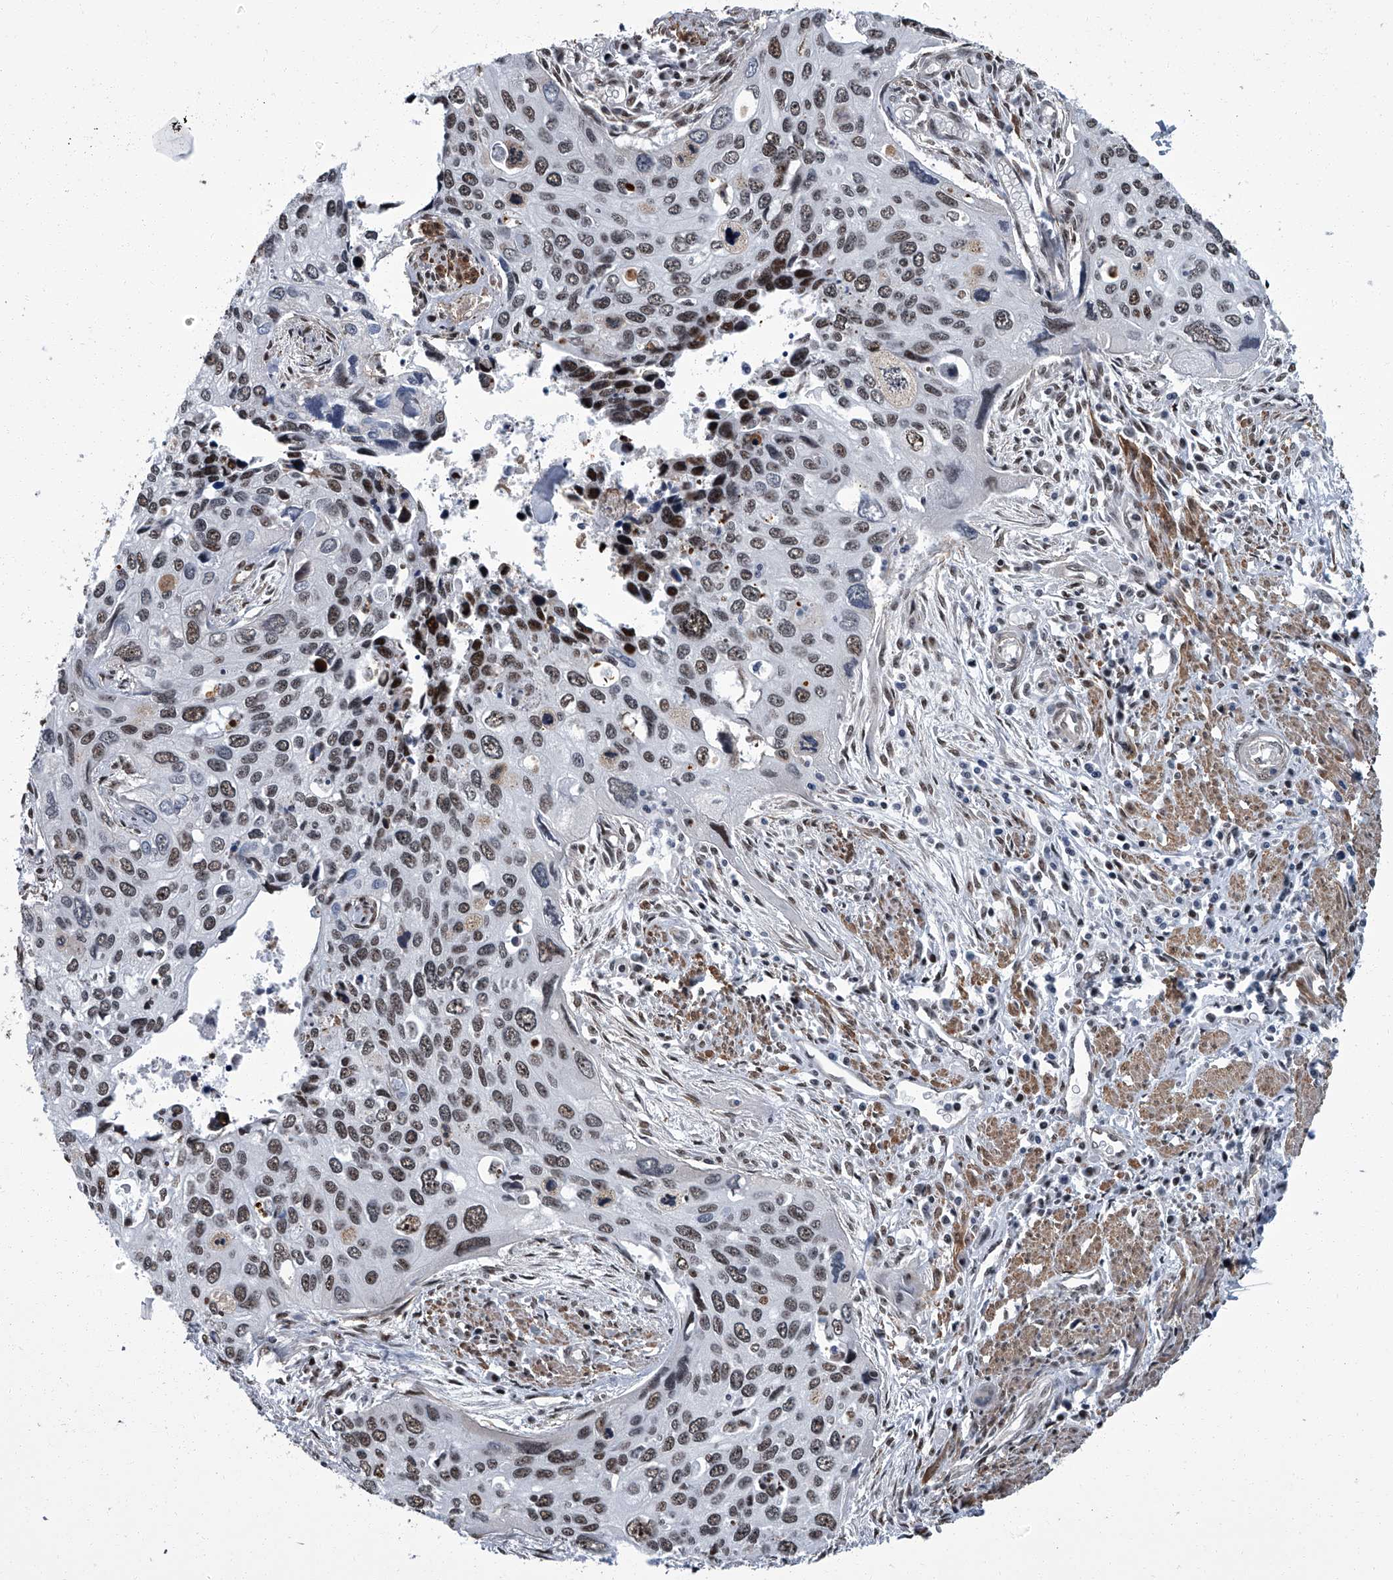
{"staining": {"intensity": "moderate", "quantity": "25%-75%", "location": "nuclear"}, "tissue": "cervical cancer", "cell_type": "Tumor cells", "image_type": "cancer", "snomed": [{"axis": "morphology", "description": "Squamous cell carcinoma, NOS"}, {"axis": "topography", "description": "Cervix"}], "caption": "Moderate nuclear protein staining is appreciated in approximately 25%-75% of tumor cells in squamous cell carcinoma (cervical).", "gene": "ZNF518B", "patient": {"sex": "female", "age": 55}}